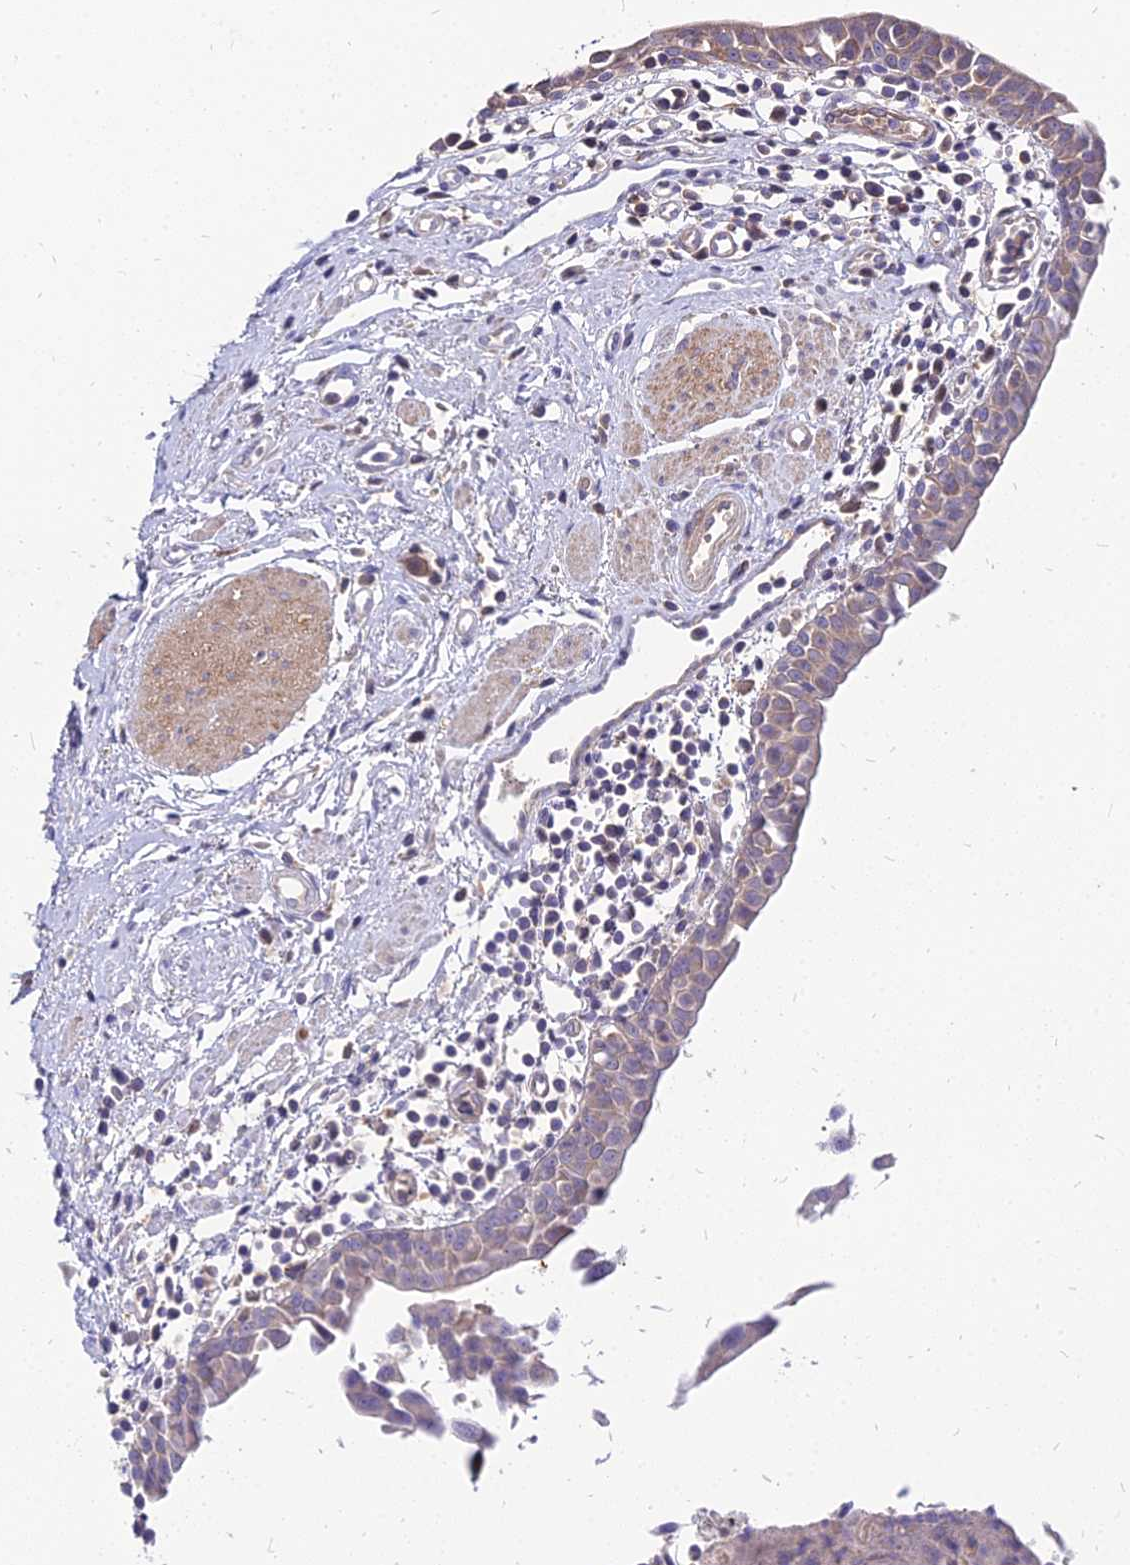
{"staining": {"intensity": "weak", "quantity": "<25%", "location": "cytoplasmic/membranous"}, "tissue": "urothelial cancer", "cell_type": "Tumor cells", "image_type": "cancer", "snomed": [{"axis": "morphology", "description": "Urothelial carcinoma, High grade"}, {"axis": "topography", "description": "Urinary bladder"}], "caption": "There is no significant expression in tumor cells of urothelial cancer.", "gene": "ACSM6", "patient": {"sex": "female", "age": 85}}